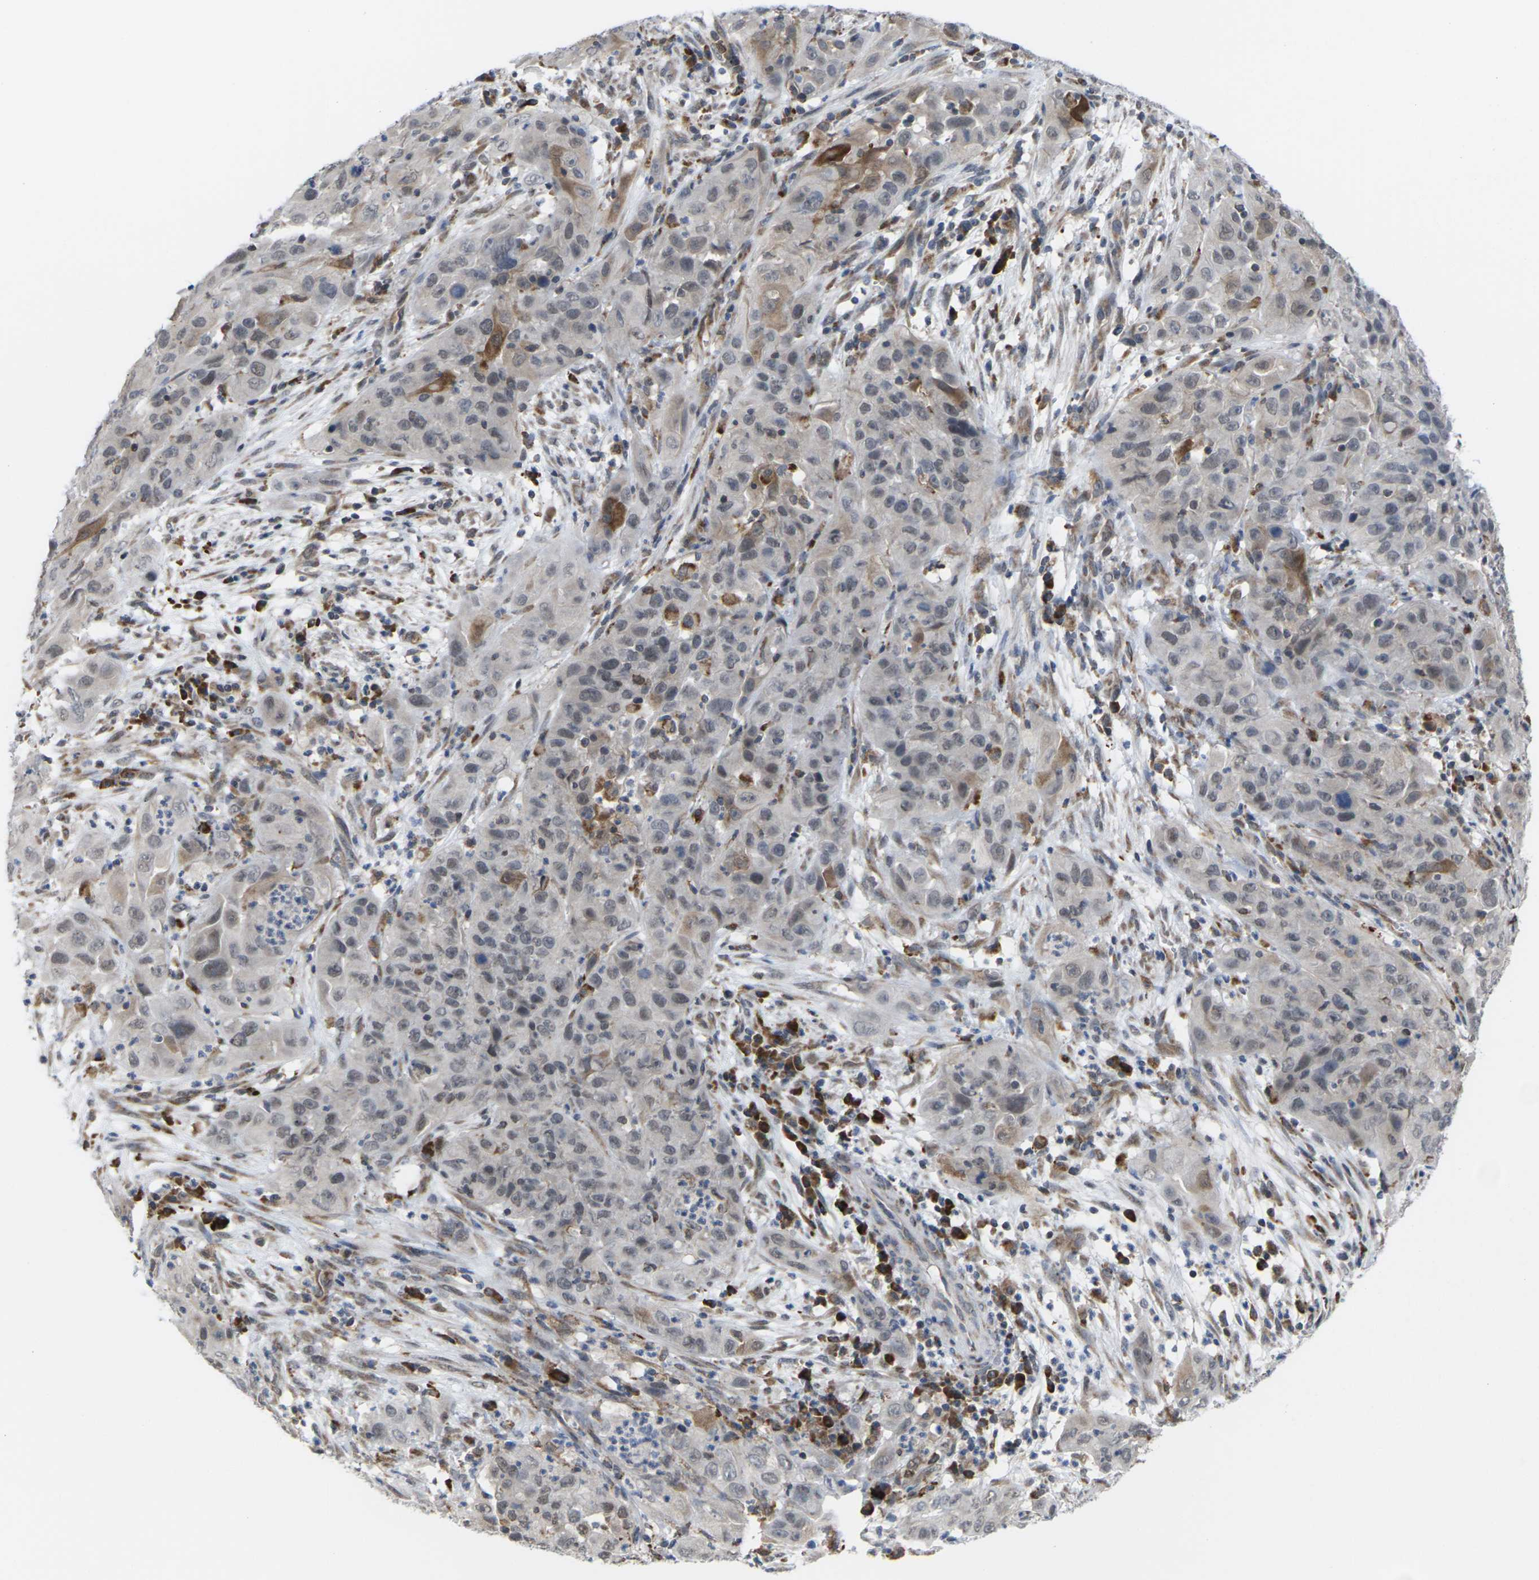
{"staining": {"intensity": "weak", "quantity": ">75%", "location": "nuclear"}, "tissue": "cervical cancer", "cell_type": "Tumor cells", "image_type": "cancer", "snomed": [{"axis": "morphology", "description": "Squamous cell carcinoma, NOS"}, {"axis": "topography", "description": "Cervix"}], "caption": "An immunohistochemistry photomicrograph of tumor tissue is shown. Protein staining in brown highlights weak nuclear positivity in squamous cell carcinoma (cervical) within tumor cells.", "gene": "PDZK1IP1", "patient": {"sex": "female", "age": 32}}